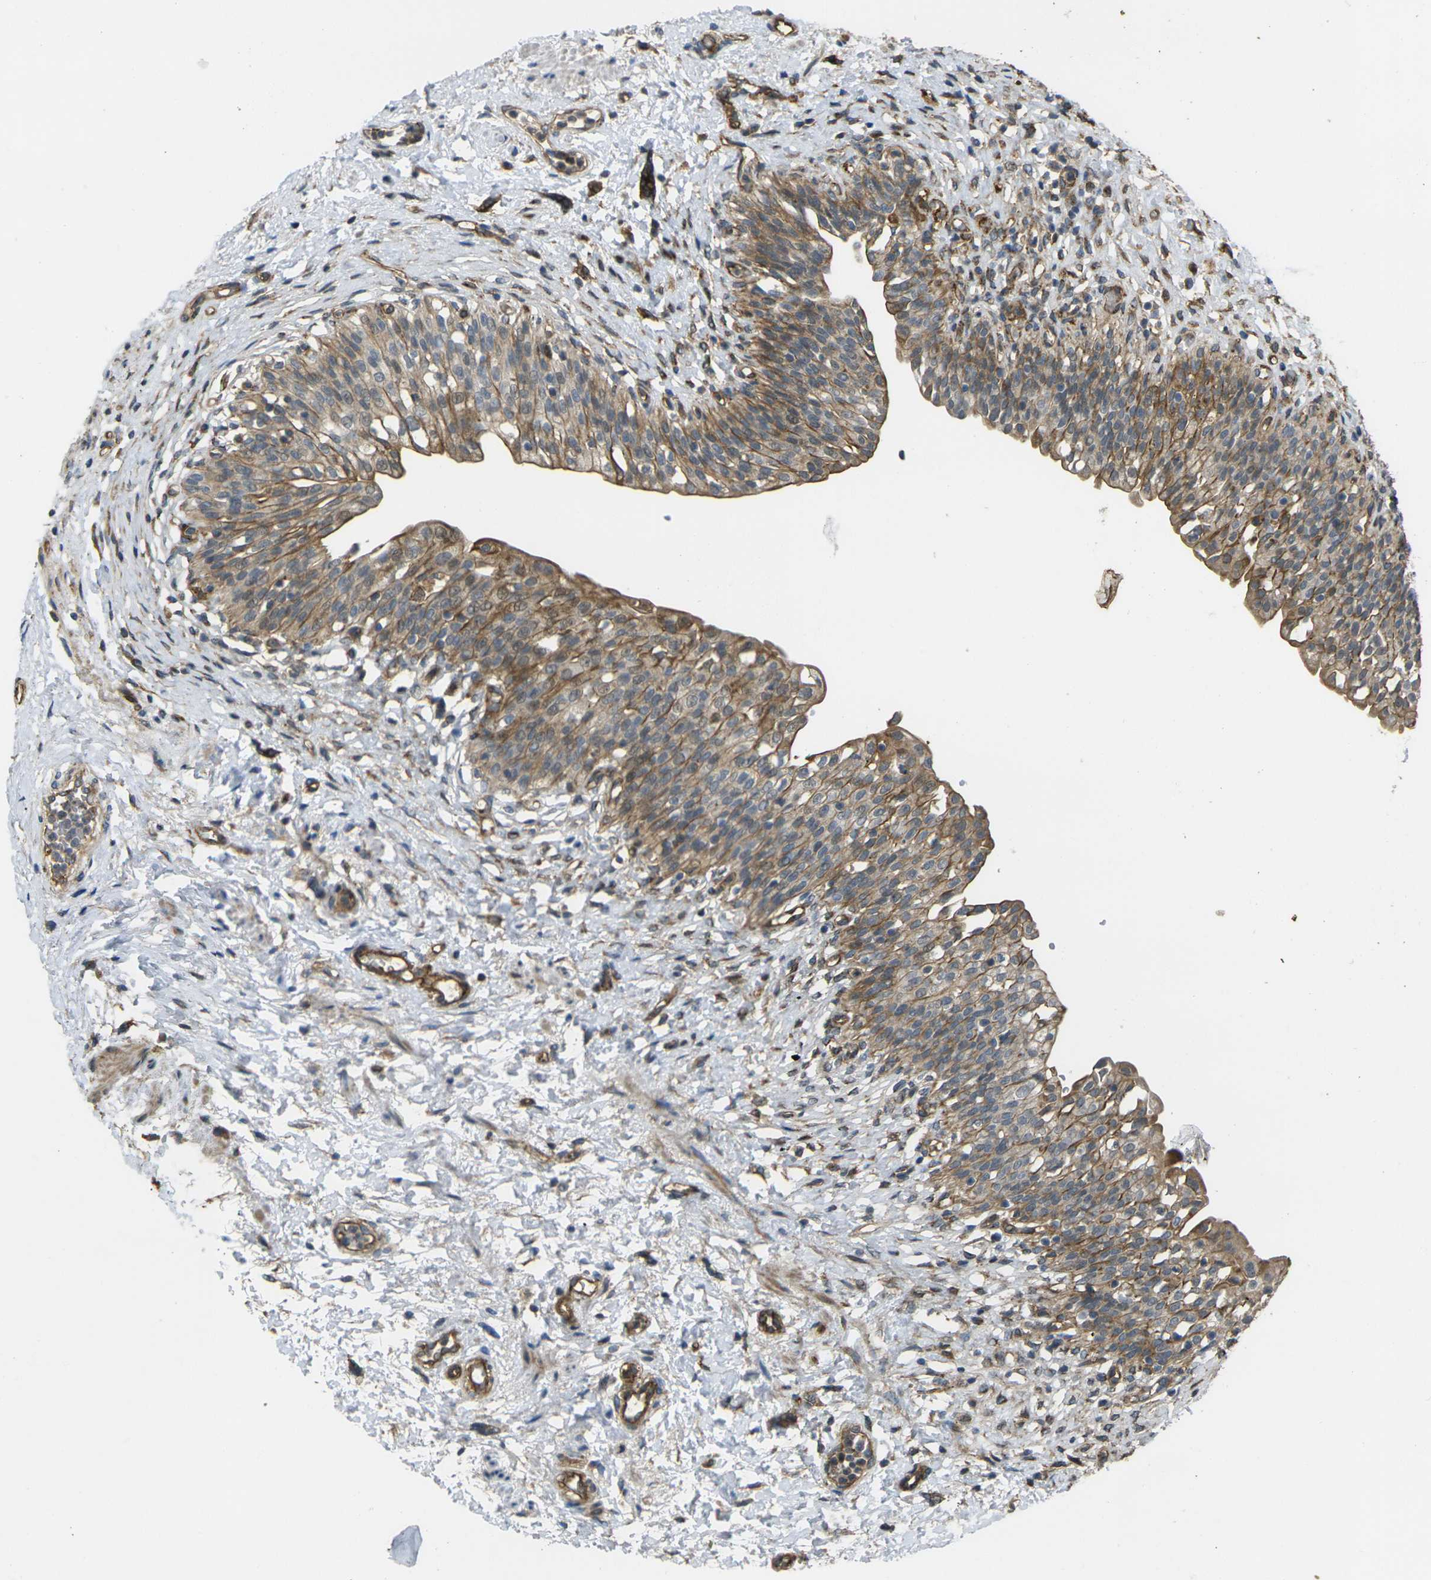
{"staining": {"intensity": "moderate", "quantity": ">75%", "location": "cytoplasmic/membranous"}, "tissue": "urinary bladder", "cell_type": "Urothelial cells", "image_type": "normal", "snomed": [{"axis": "morphology", "description": "Normal tissue, NOS"}, {"axis": "topography", "description": "Urinary bladder"}], "caption": "Urinary bladder stained with DAB (3,3'-diaminobenzidine) IHC shows medium levels of moderate cytoplasmic/membranous expression in about >75% of urothelial cells. Nuclei are stained in blue.", "gene": "ECE1", "patient": {"sex": "male", "age": 55}}